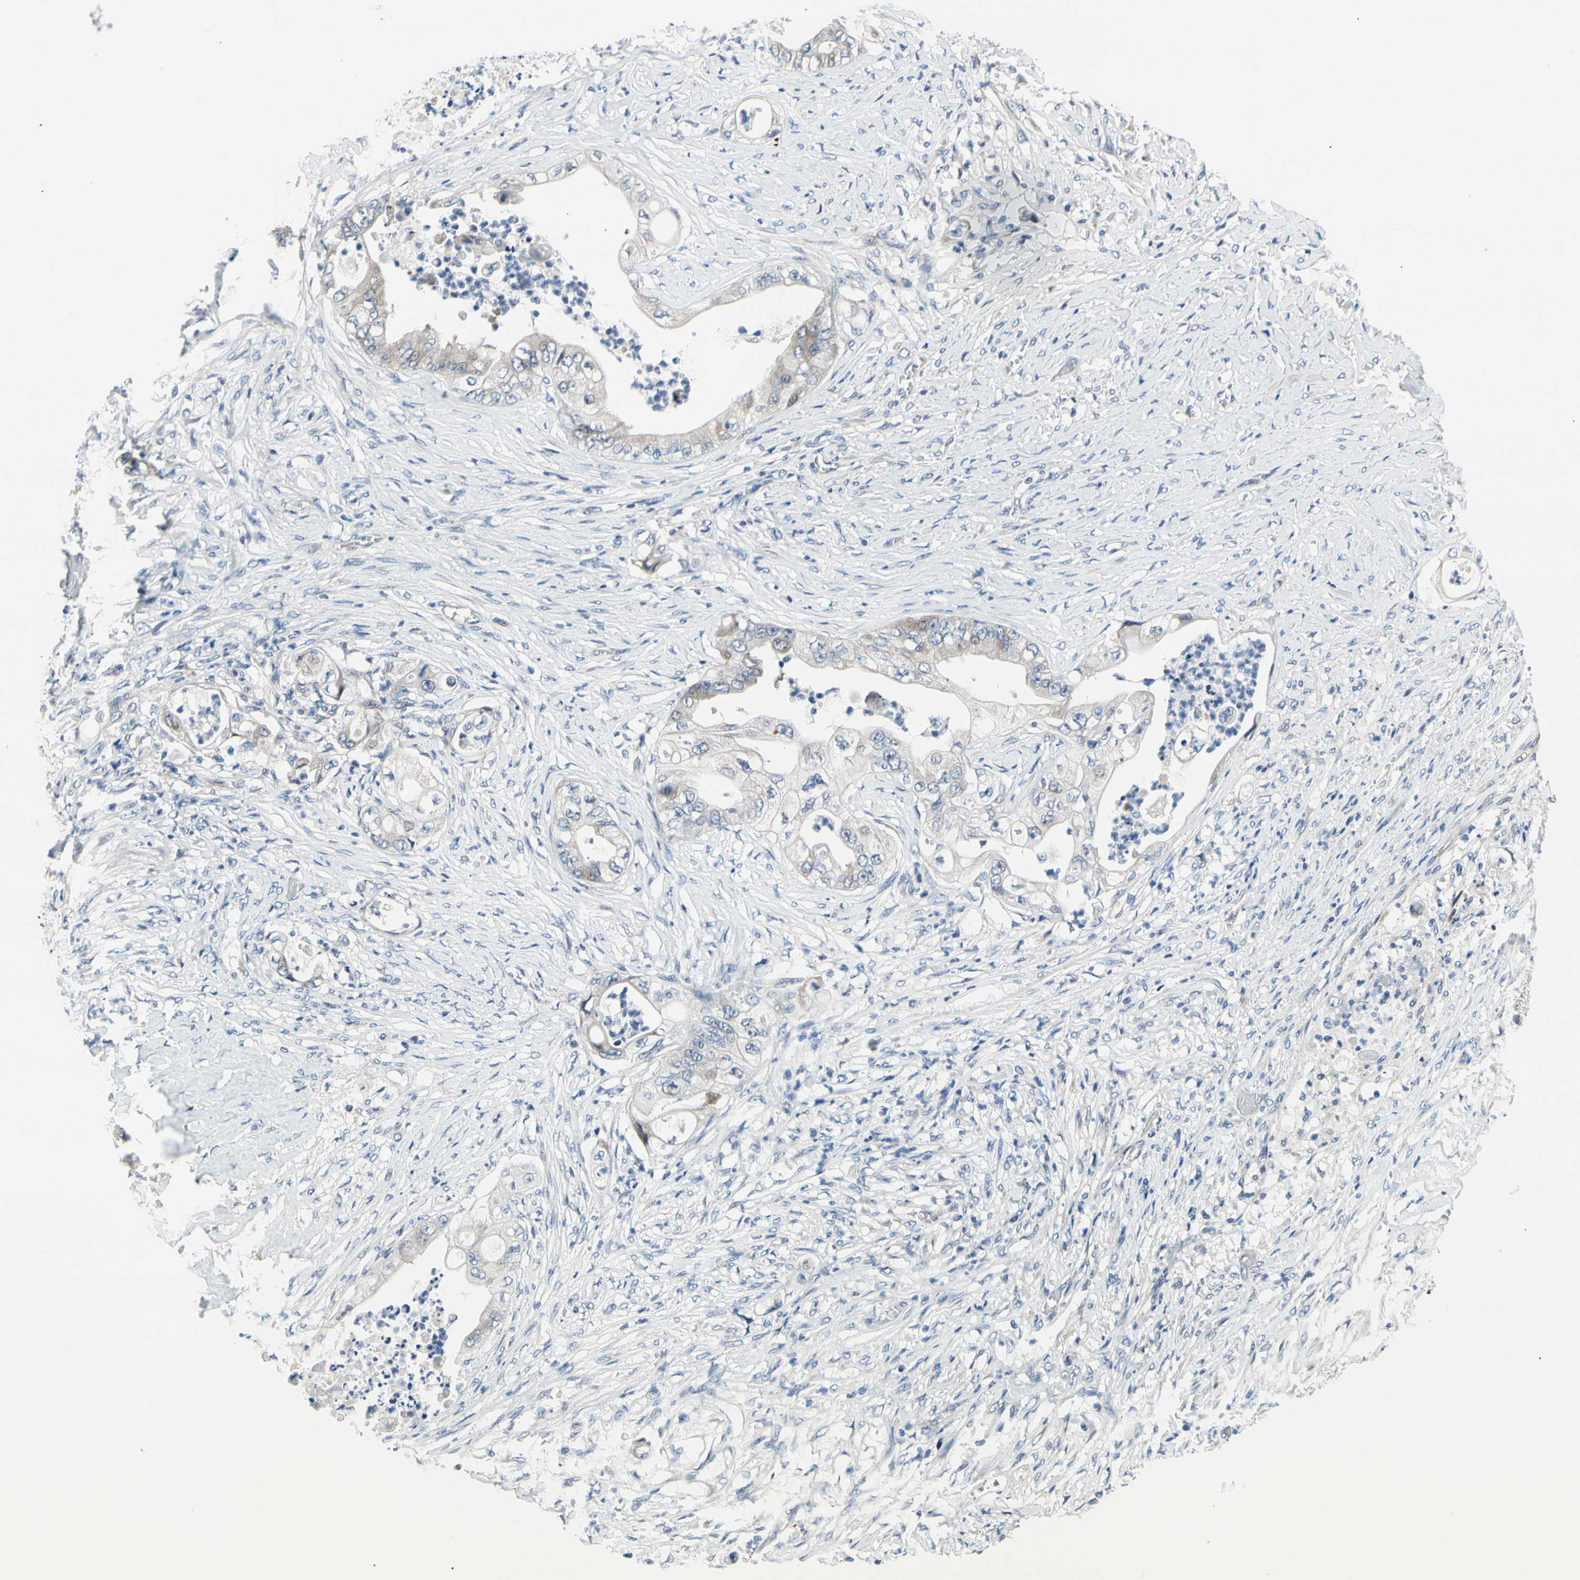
{"staining": {"intensity": "weak", "quantity": "<25%", "location": "cytoplasmic/membranous"}, "tissue": "stomach cancer", "cell_type": "Tumor cells", "image_type": "cancer", "snomed": [{"axis": "morphology", "description": "Adenocarcinoma, NOS"}, {"axis": "topography", "description": "Stomach"}], "caption": "DAB (3,3'-diaminobenzidine) immunohistochemical staining of human stomach adenocarcinoma displays no significant positivity in tumor cells.", "gene": "NFASC", "patient": {"sex": "female", "age": 73}}